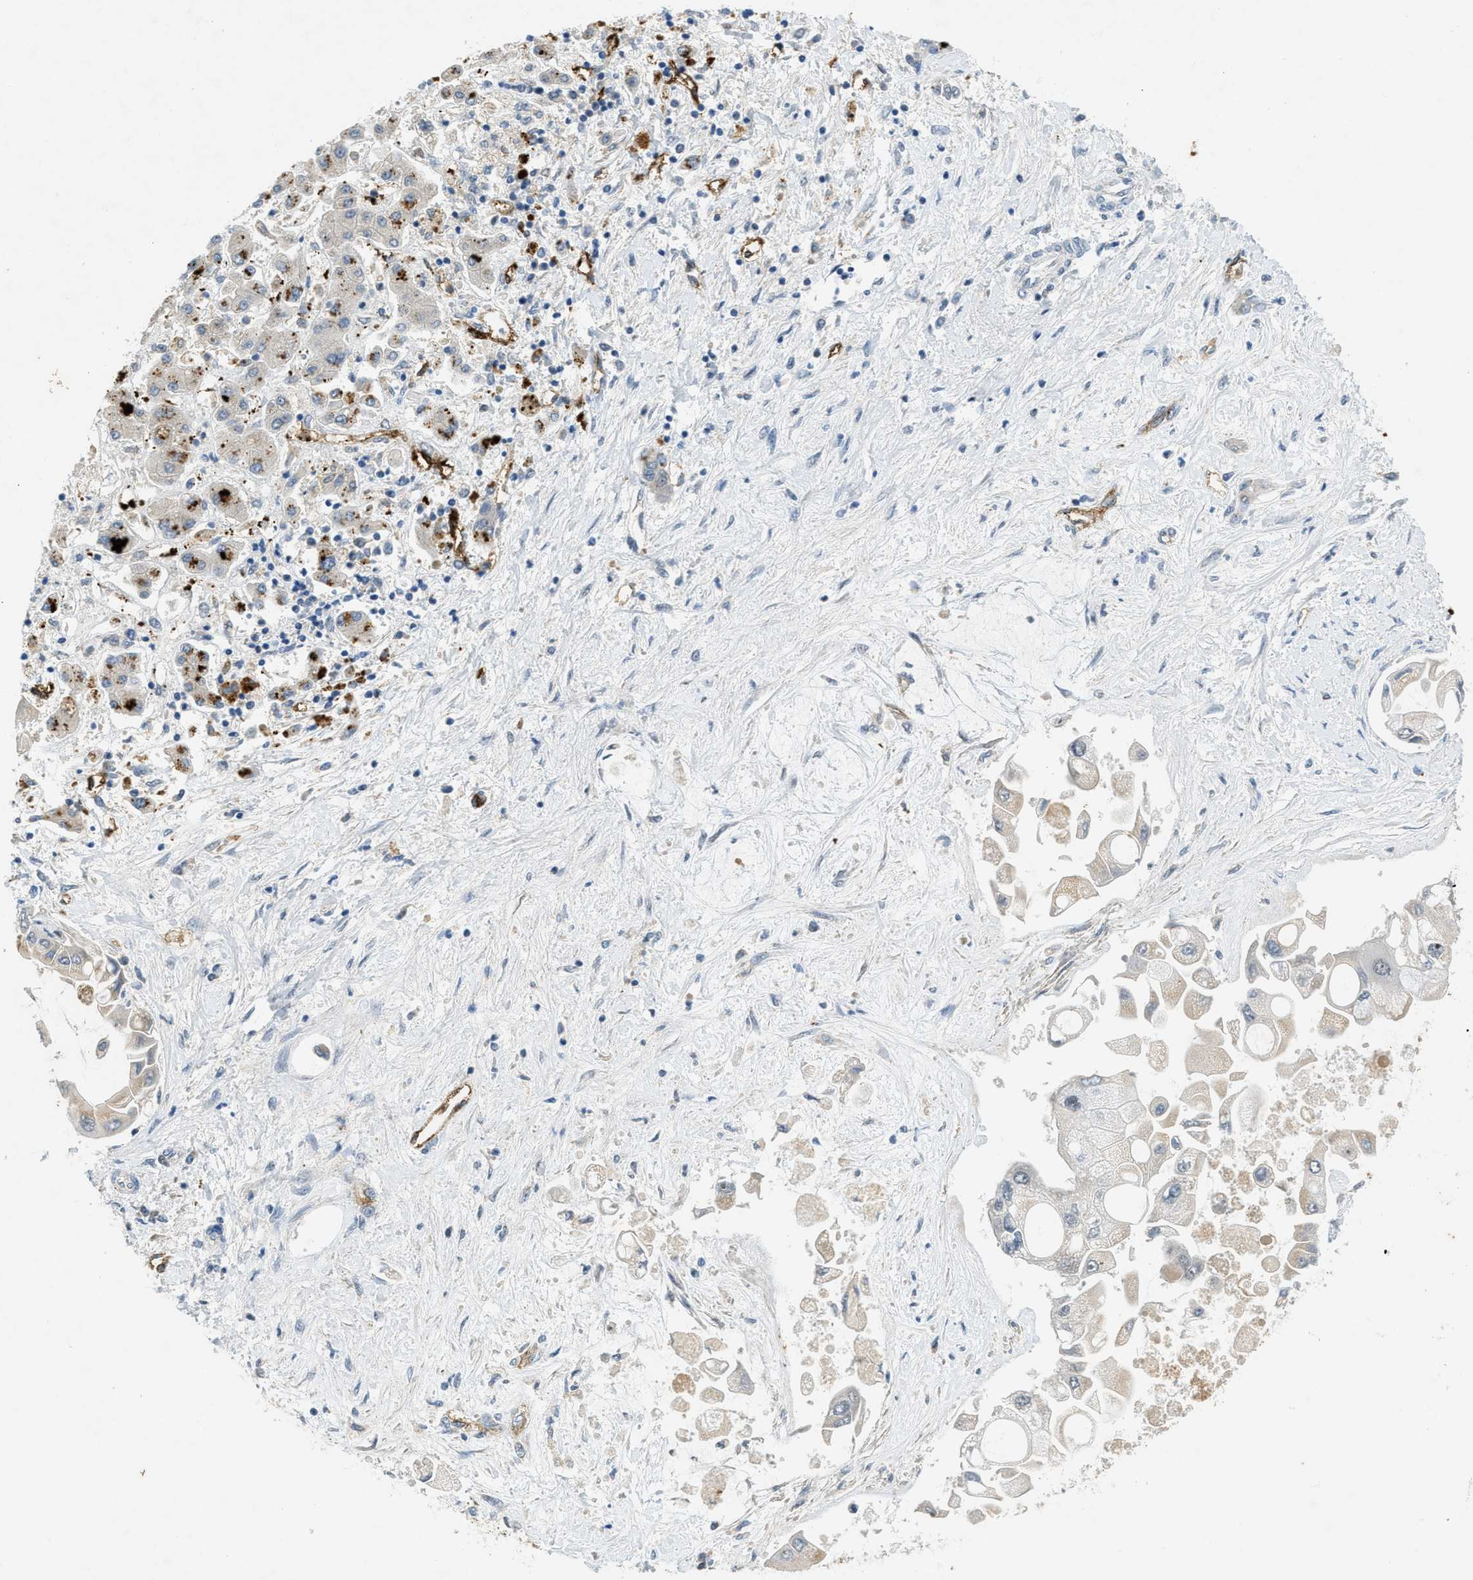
{"staining": {"intensity": "negative", "quantity": "none", "location": "none"}, "tissue": "liver cancer", "cell_type": "Tumor cells", "image_type": "cancer", "snomed": [{"axis": "morphology", "description": "Cholangiocarcinoma"}, {"axis": "topography", "description": "Liver"}], "caption": "Immunohistochemistry (IHC) of human cholangiocarcinoma (liver) reveals no expression in tumor cells. The staining is performed using DAB brown chromogen with nuclei counter-stained in using hematoxylin.", "gene": "SLCO2A1", "patient": {"sex": "male", "age": 50}}